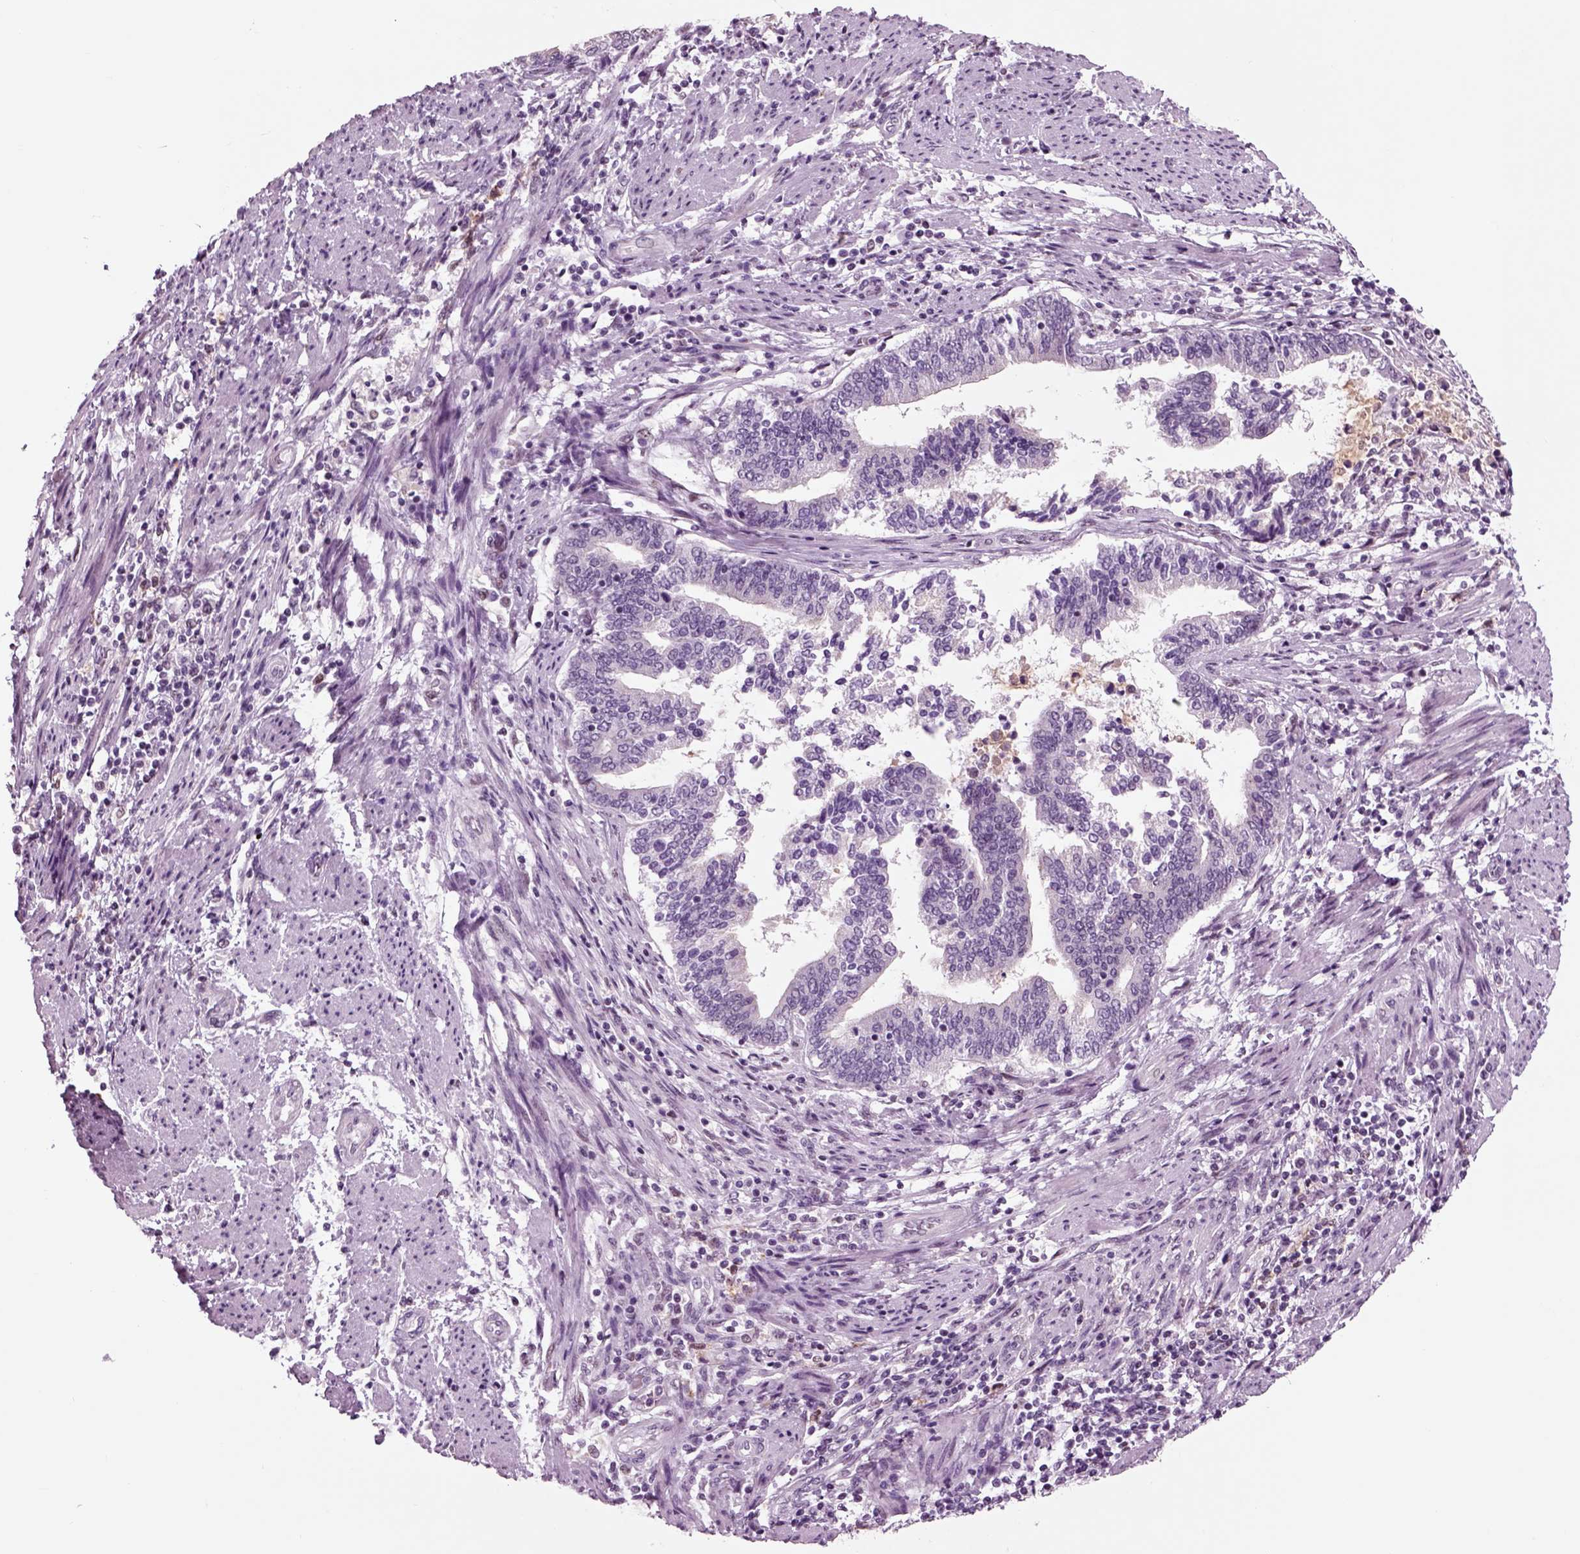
{"staining": {"intensity": "negative", "quantity": "none", "location": "none"}, "tissue": "endometrial cancer", "cell_type": "Tumor cells", "image_type": "cancer", "snomed": [{"axis": "morphology", "description": "Adenocarcinoma, NOS"}, {"axis": "topography", "description": "Endometrium"}], "caption": "The immunohistochemistry histopathology image has no significant positivity in tumor cells of adenocarcinoma (endometrial) tissue.", "gene": "CHGB", "patient": {"sex": "female", "age": 65}}